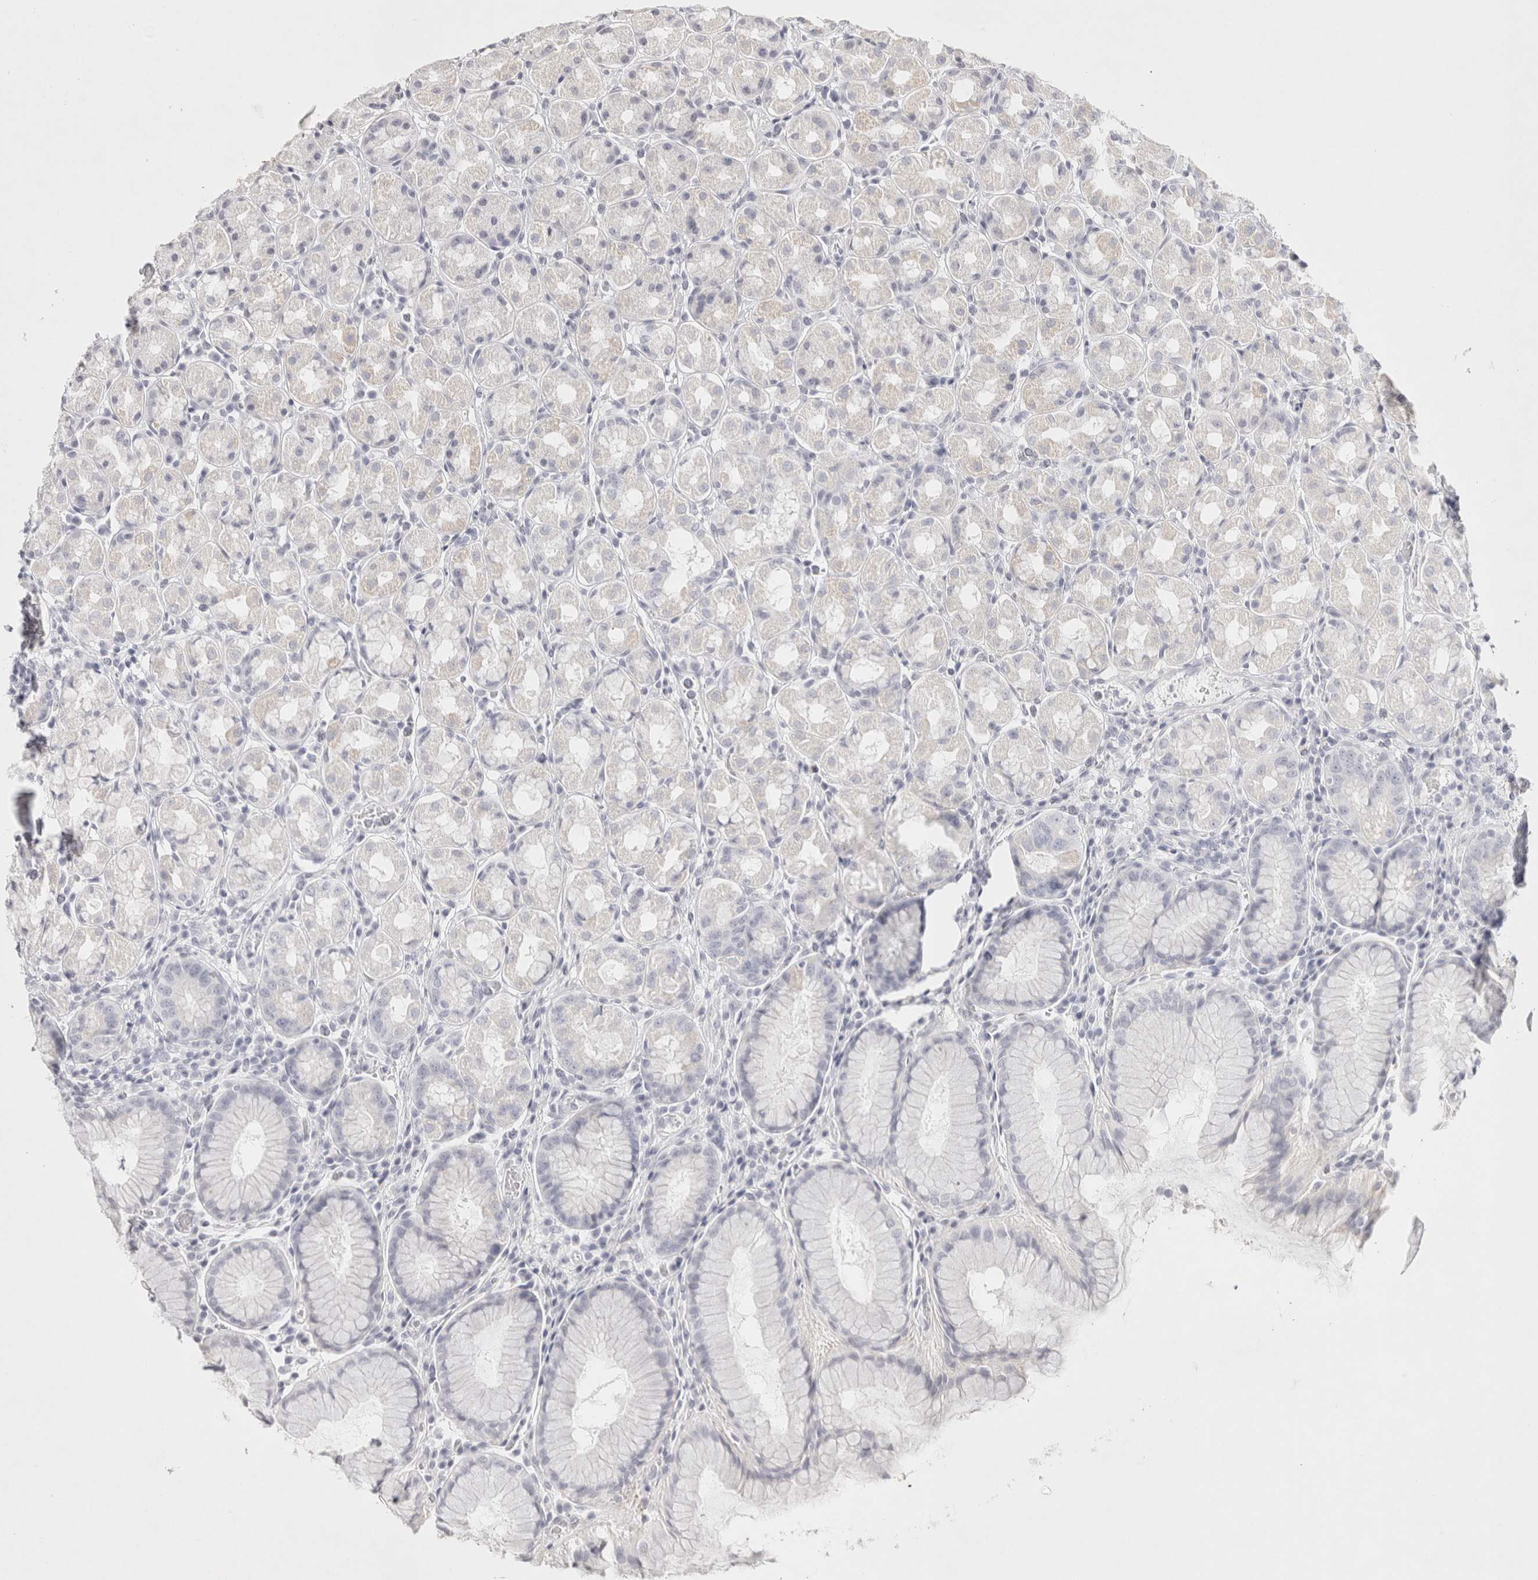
{"staining": {"intensity": "negative", "quantity": "none", "location": "none"}, "tissue": "stomach", "cell_type": "Glandular cells", "image_type": "normal", "snomed": [{"axis": "morphology", "description": "Normal tissue, NOS"}, {"axis": "topography", "description": "Stomach, lower"}], "caption": "A photomicrograph of human stomach is negative for staining in glandular cells. Brightfield microscopy of immunohistochemistry (IHC) stained with DAB (brown) and hematoxylin (blue), captured at high magnification.", "gene": "GARIN1A", "patient": {"sex": "female", "age": 56}}